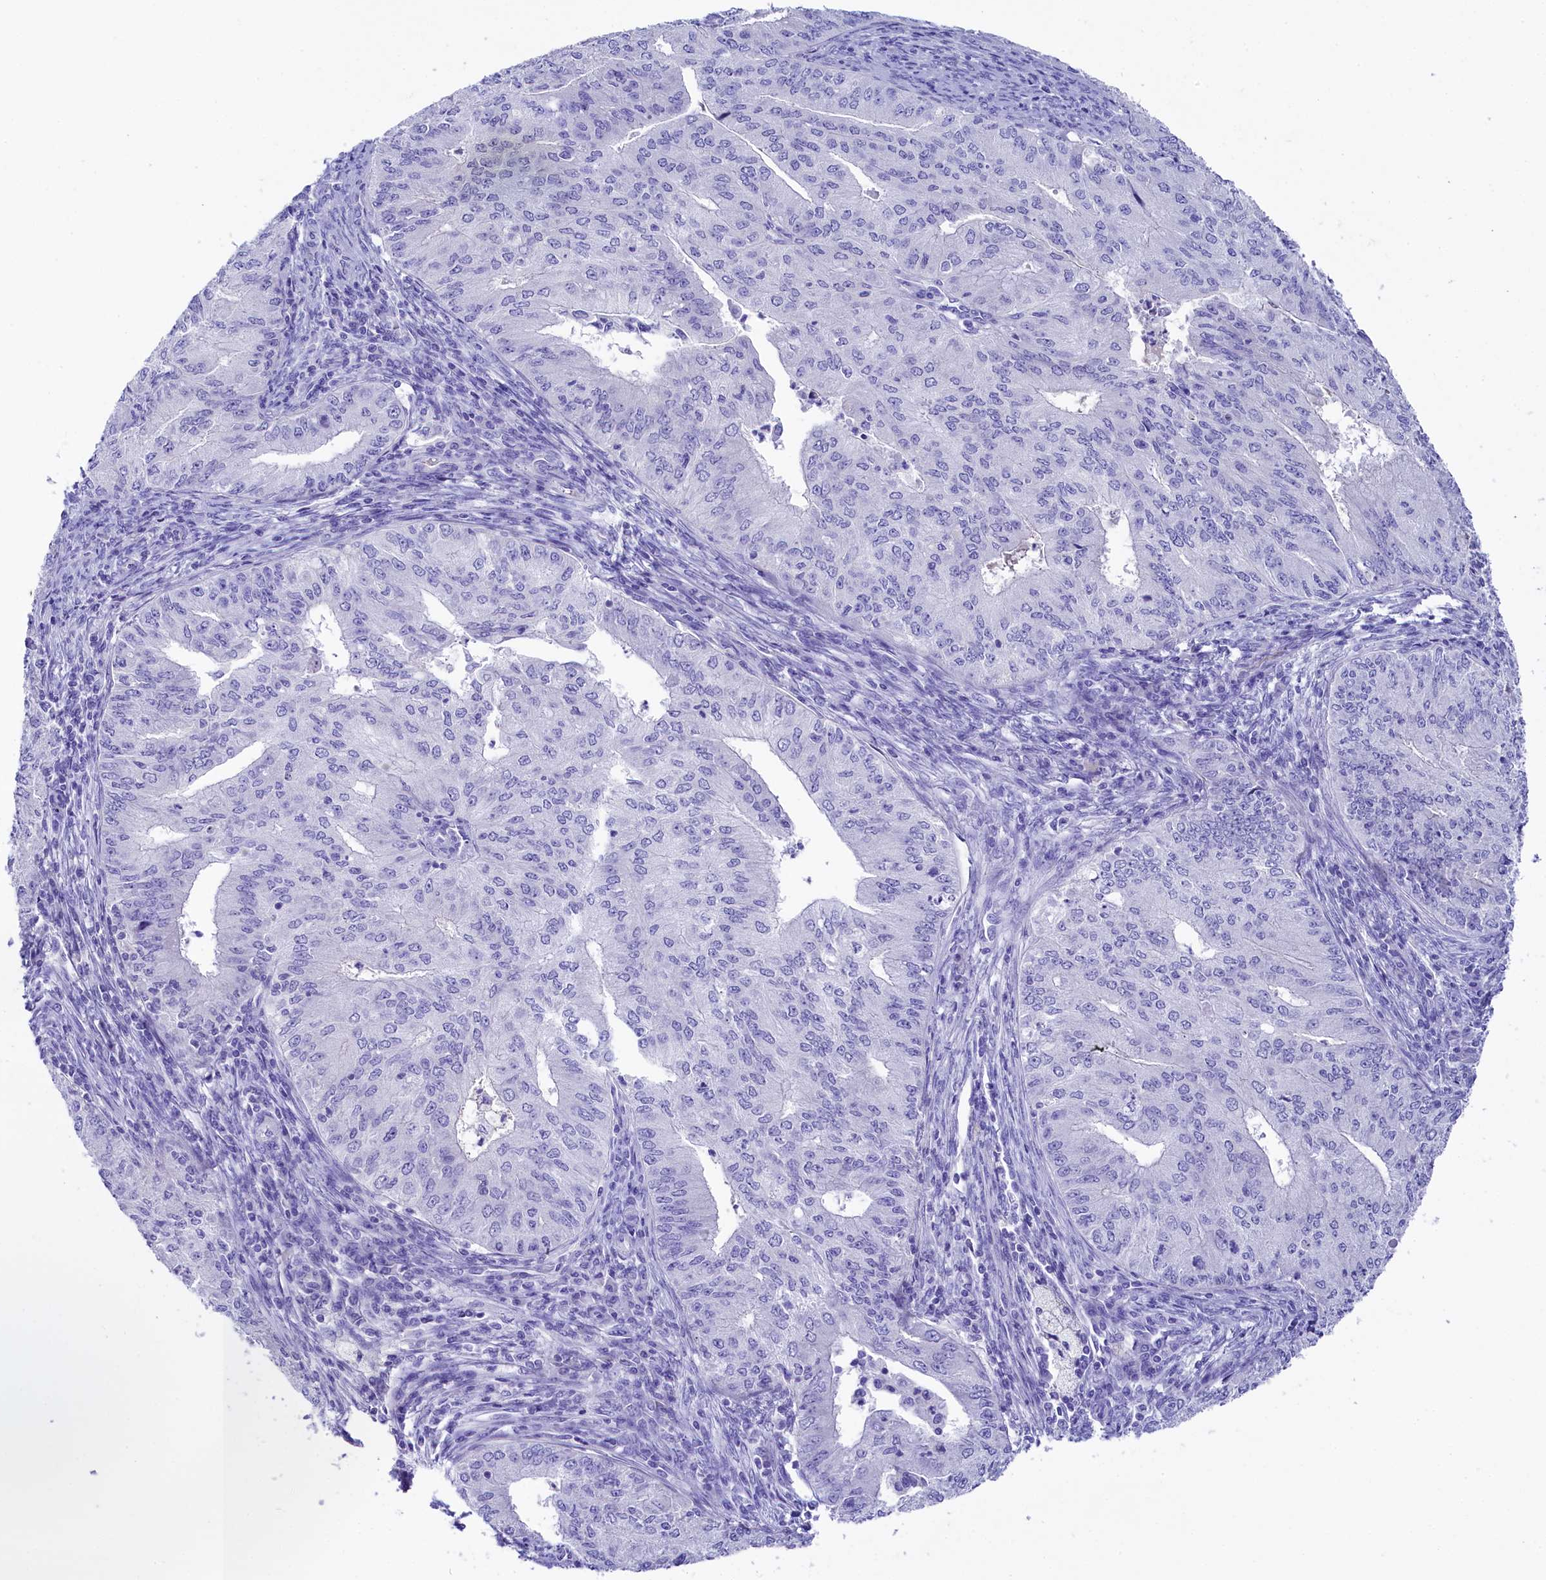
{"staining": {"intensity": "negative", "quantity": "none", "location": "none"}, "tissue": "endometrial cancer", "cell_type": "Tumor cells", "image_type": "cancer", "snomed": [{"axis": "morphology", "description": "Adenocarcinoma, NOS"}, {"axis": "topography", "description": "Endometrium"}], "caption": "Immunohistochemical staining of human endometrial cancer (adenocarcinoma) shows no significant positivity in tumor cells.", "gene": "SKIDA1", "patient": {"sex": "female", "age": 50}}